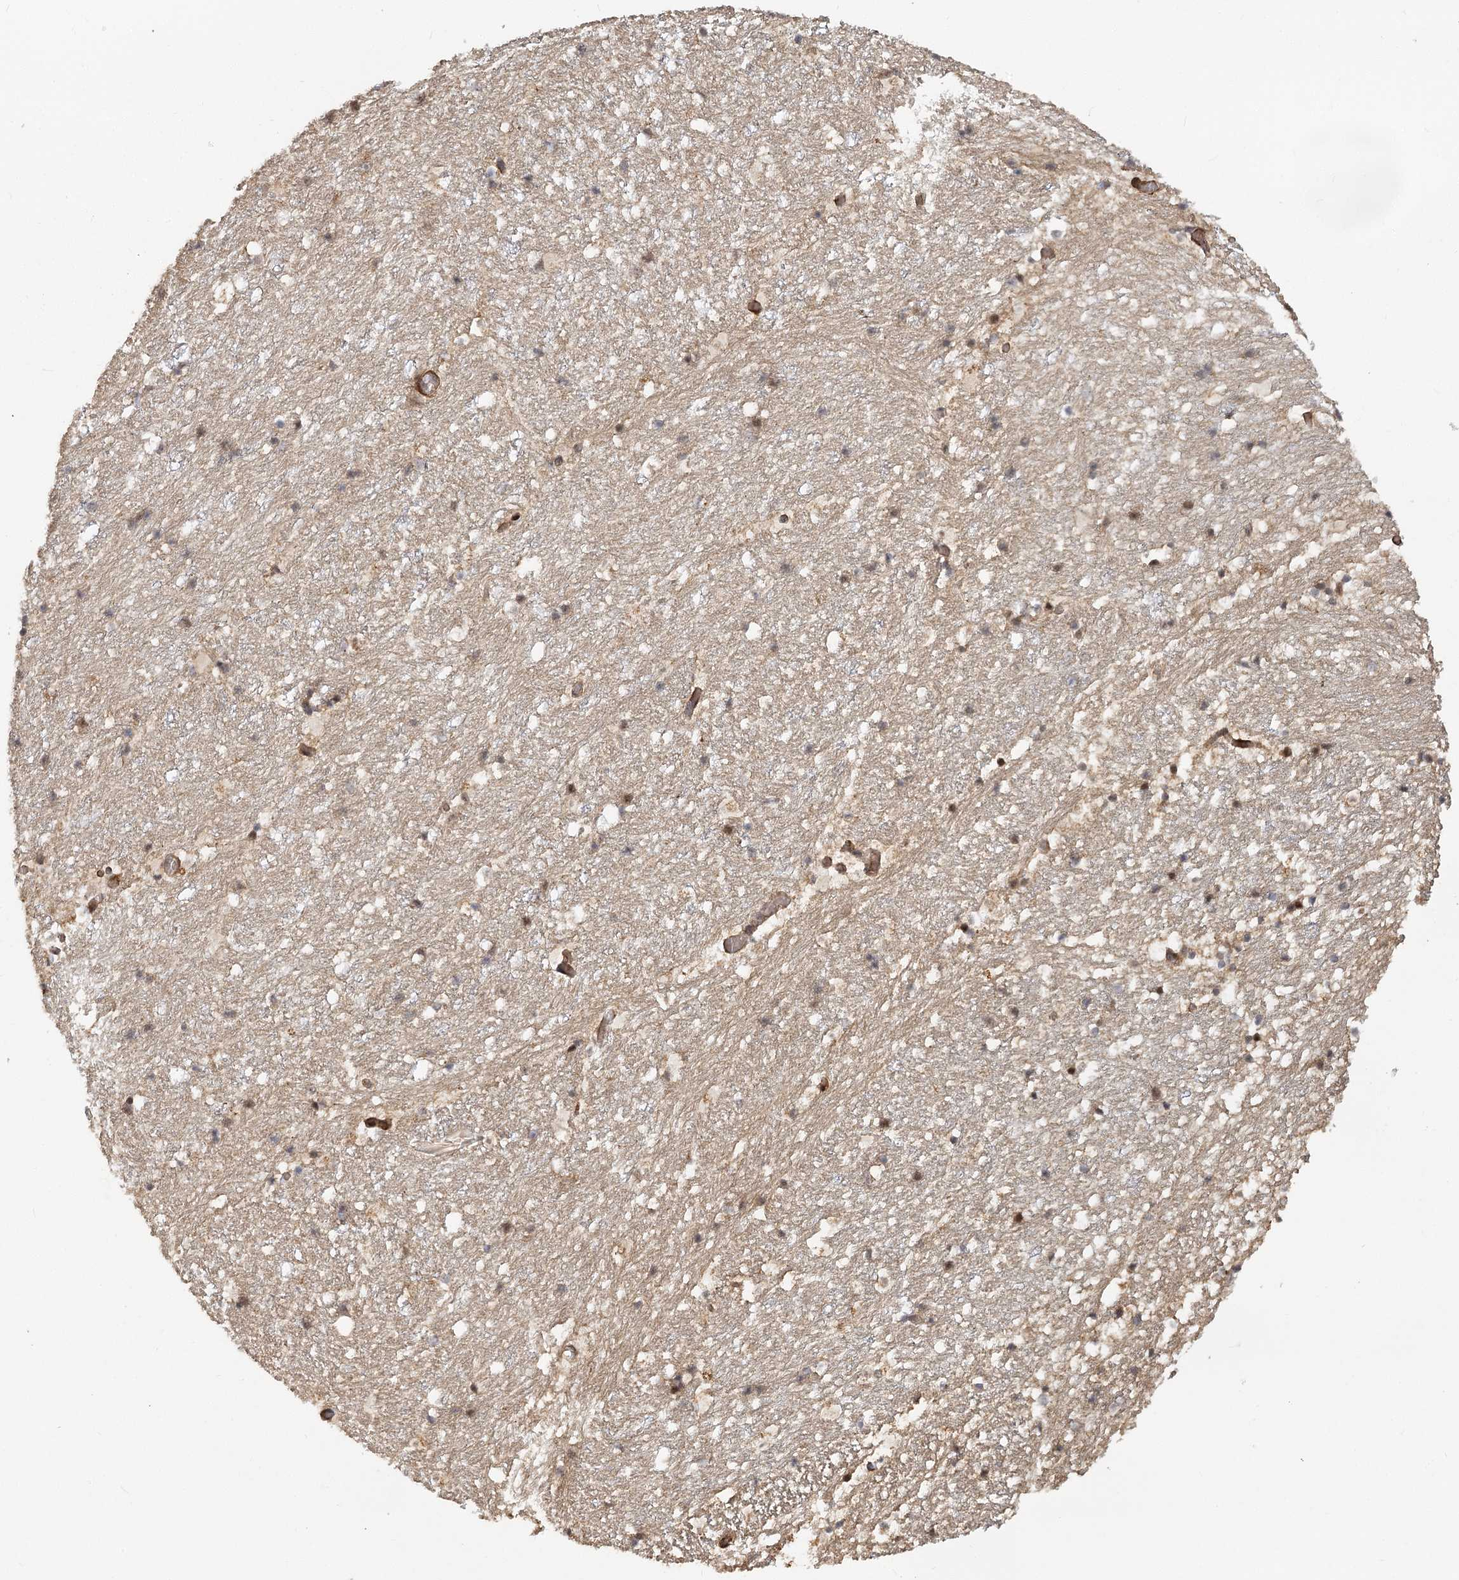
{"staining": {"intensity": "moderate", "quantity": "<25%", "location": "cytoplasmic/membranous,nuclear"}, "tissue": "hippocampus", "cell_type": "Glial cells", "image_type": "normal", "snomed": [{"axis": "morphology", "description": "Normal tissue, NOS"}, {"axis": "topography", "description": "Hippocampus"}], "caption": "Immunohistochemical staining of normal human hippocampus displays low levels of moderate cytoplasmic/membranous,nuclear positivity in approximately <25% of glial cells.", "gene": "PIK3C2A", "patient": {"sex": "female", "age": 52}}